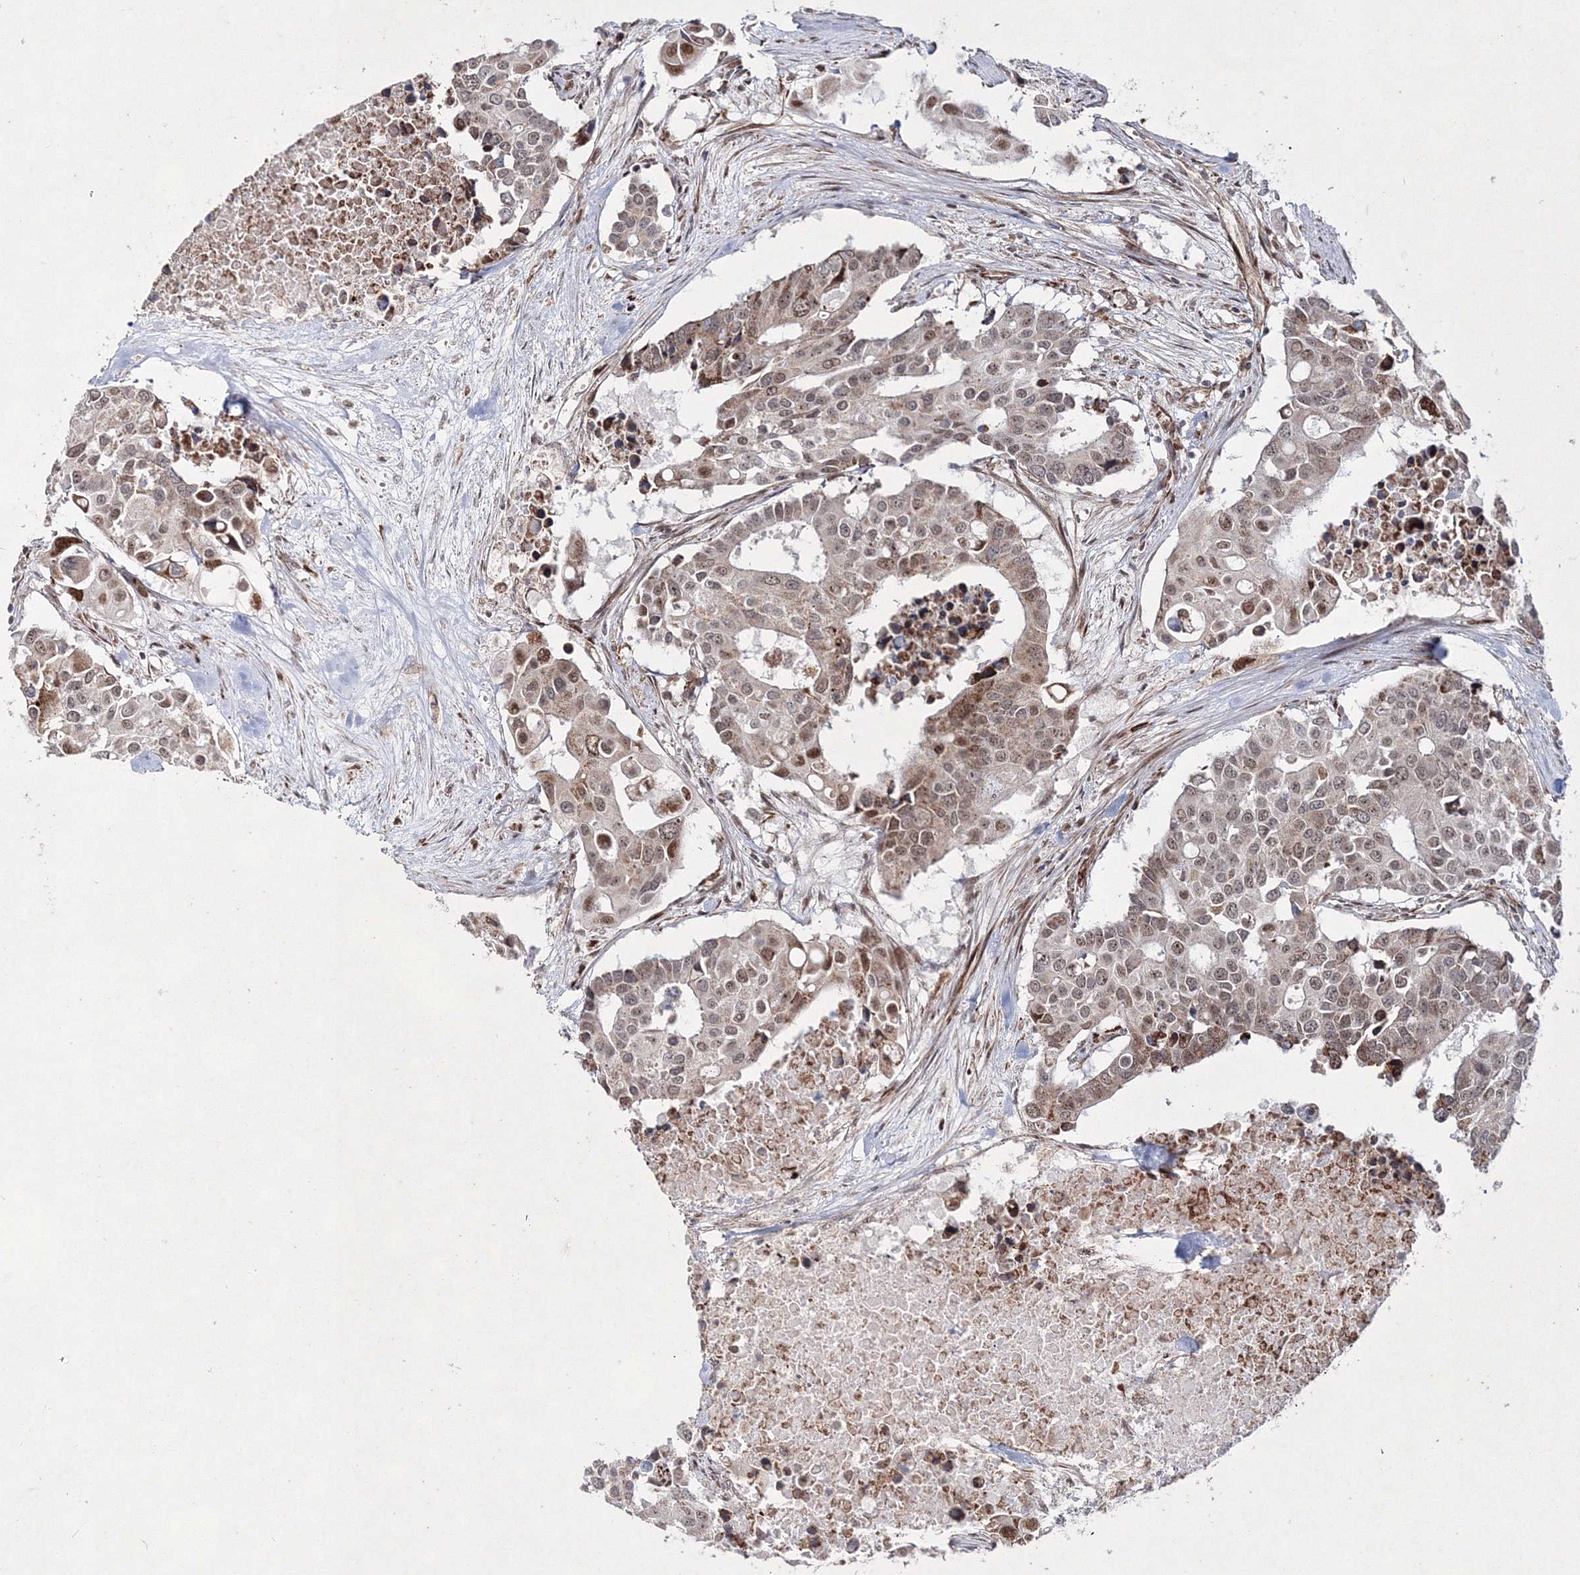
{"staining": {"intensity": "moderate", "quantity": ">75%", "location": "nuclear"}, "tissue": "colorectal cancer", "cell_type": "Tumor cells", "image_type": "cancer", "snomed": [{"axis": "morphology", "description": "Adenocarcinoma, NOS"}, {"axis": "topography", "description": "Colon"}], "caption": "Adenocarcinoma (colorectal) tissue exhibits moderate nuclear staining in about >75% of tumor cells", "gene": "SNIP1", "patient": {"sex": "male", "age": 77}}